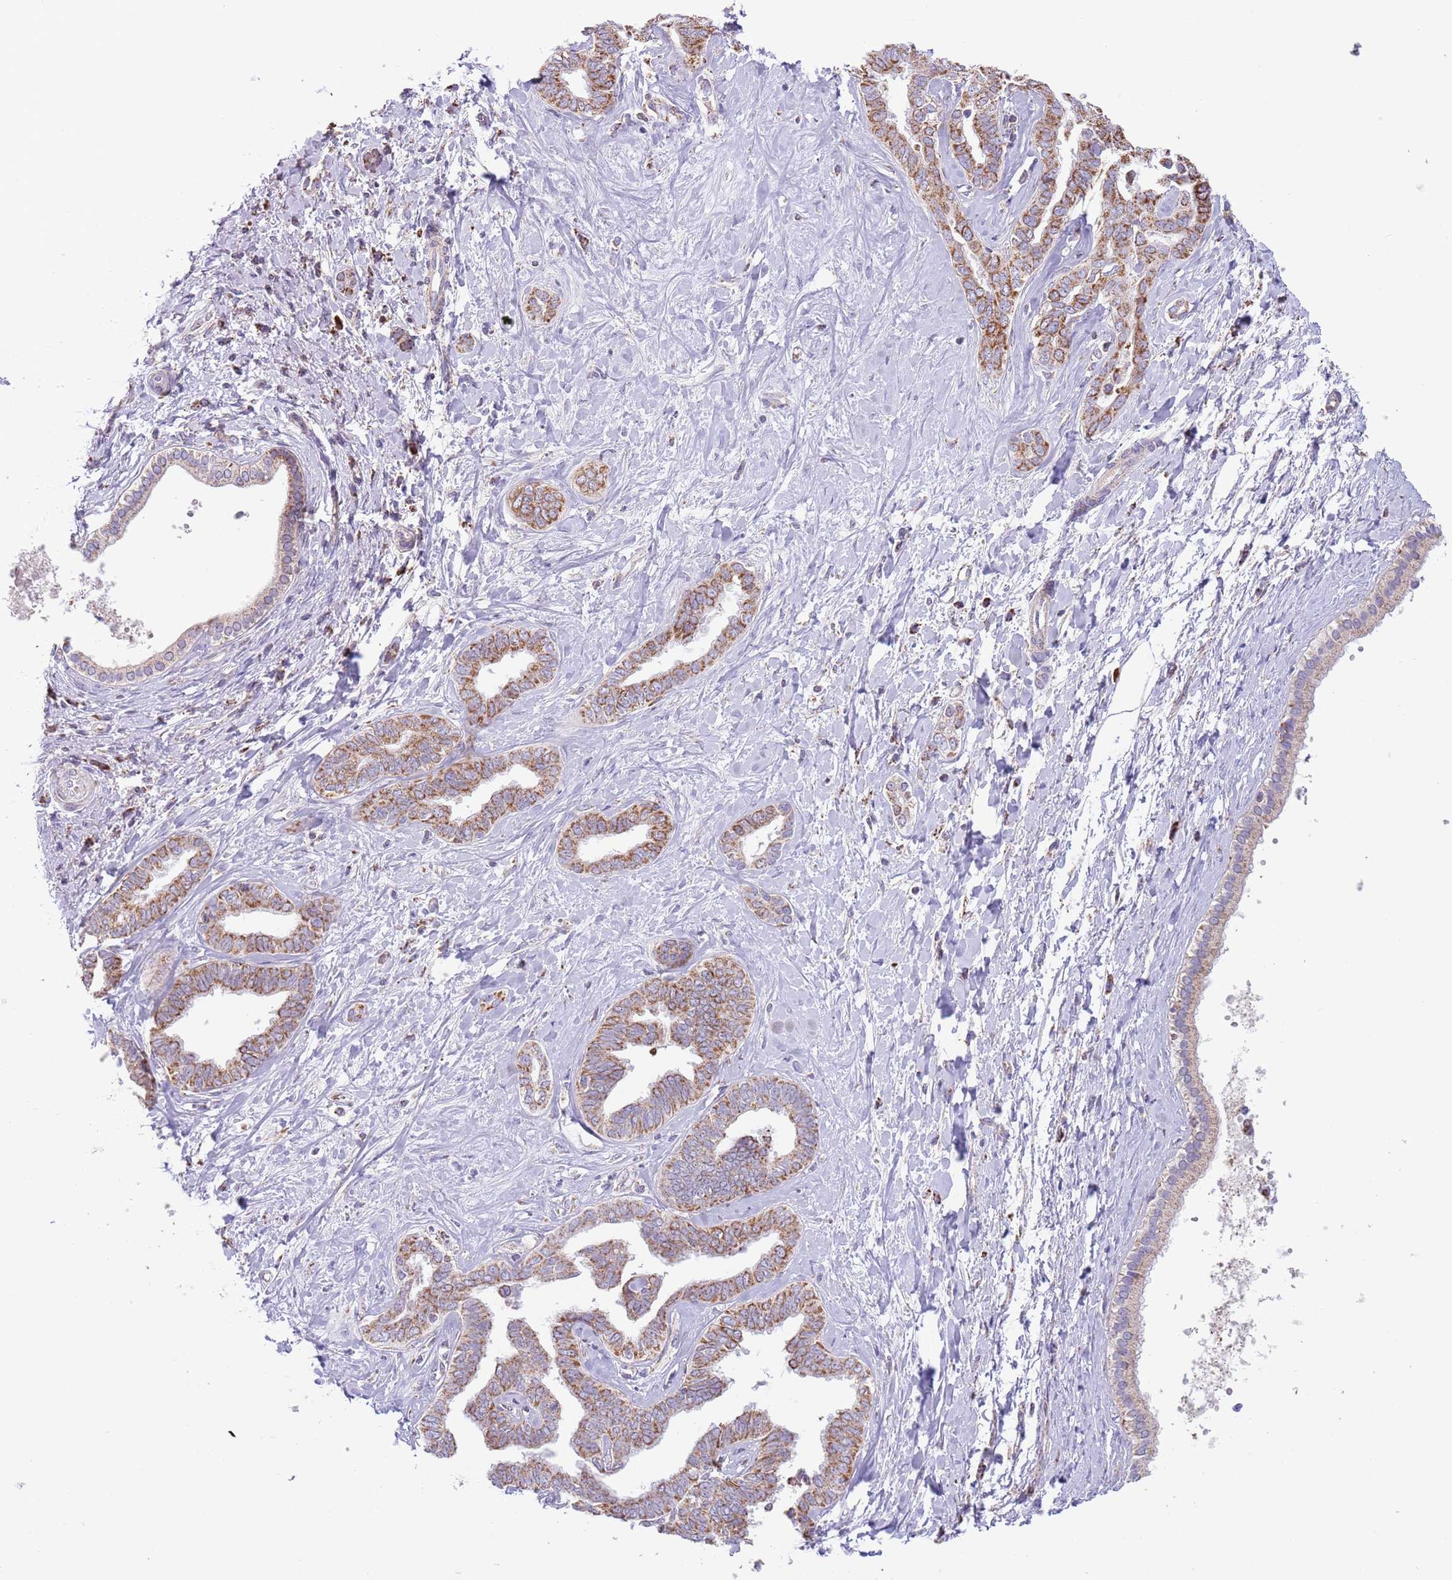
{"staining": {"intensity": "moderate", "quantity": ">75%", "location": "cytoplasmic/membranous"}, "tissue": "liver cancer", "cell_type": "Tumor cells", "image_type": "cancer", "snomed": [{"axis": "morphology", "description": "Cholangiocarcinoma"}, {"axis": "topography", "description": "Liver"}], "caption": "Liver cancer (cholangiocarcinoma) was stained to show a protein in brown. There is medium levels of moderate cytoplasmic/membranous positivity in approximately >75% of tumor cells. The staining was performed using DAB to visualize the protein expression in brown, while the nuclei were stained in blue with hematoxylin (Magnification: 20x).", "gene": "LHX6", "patient": {"sex": "female", "age": 77}}